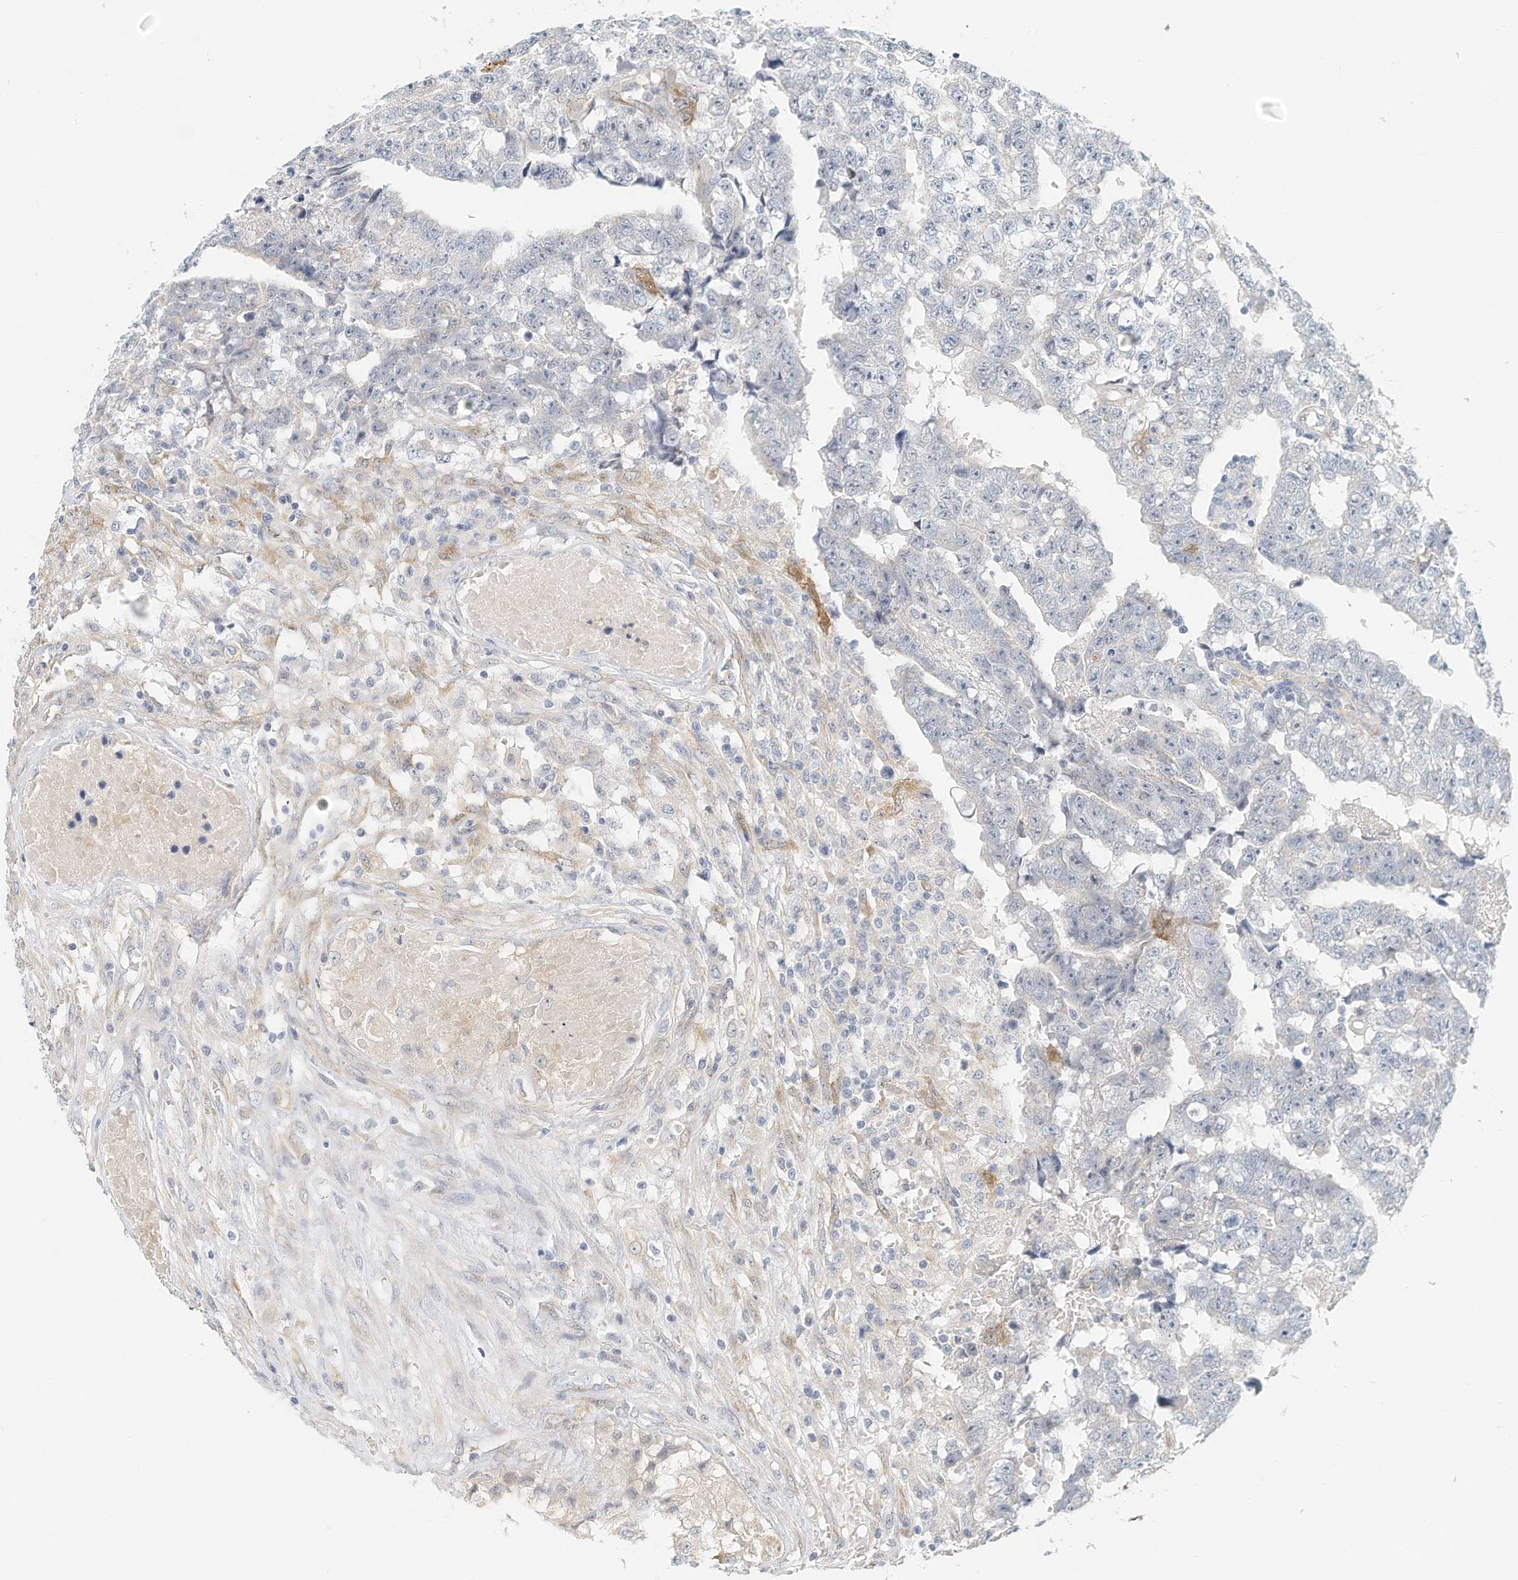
{"staining": {"intensity": "negative", "quantity": "none", "location": "none"}, "tissue": "testis cancer", "cell_type": "Tumor cells", "image_type": "cancer", "snomed": [{"axis": "morphology", "description": "Carcinoma, Embryonal, NOS"}, {"axis": "topography", "description": "Testis"}], "caption": "Tumor cells are negative for protein expression in human testis cancer (embryonal carcinoma).", "gene": "ARHGAP28", "patient": {"sex": "male", "age": 25}}